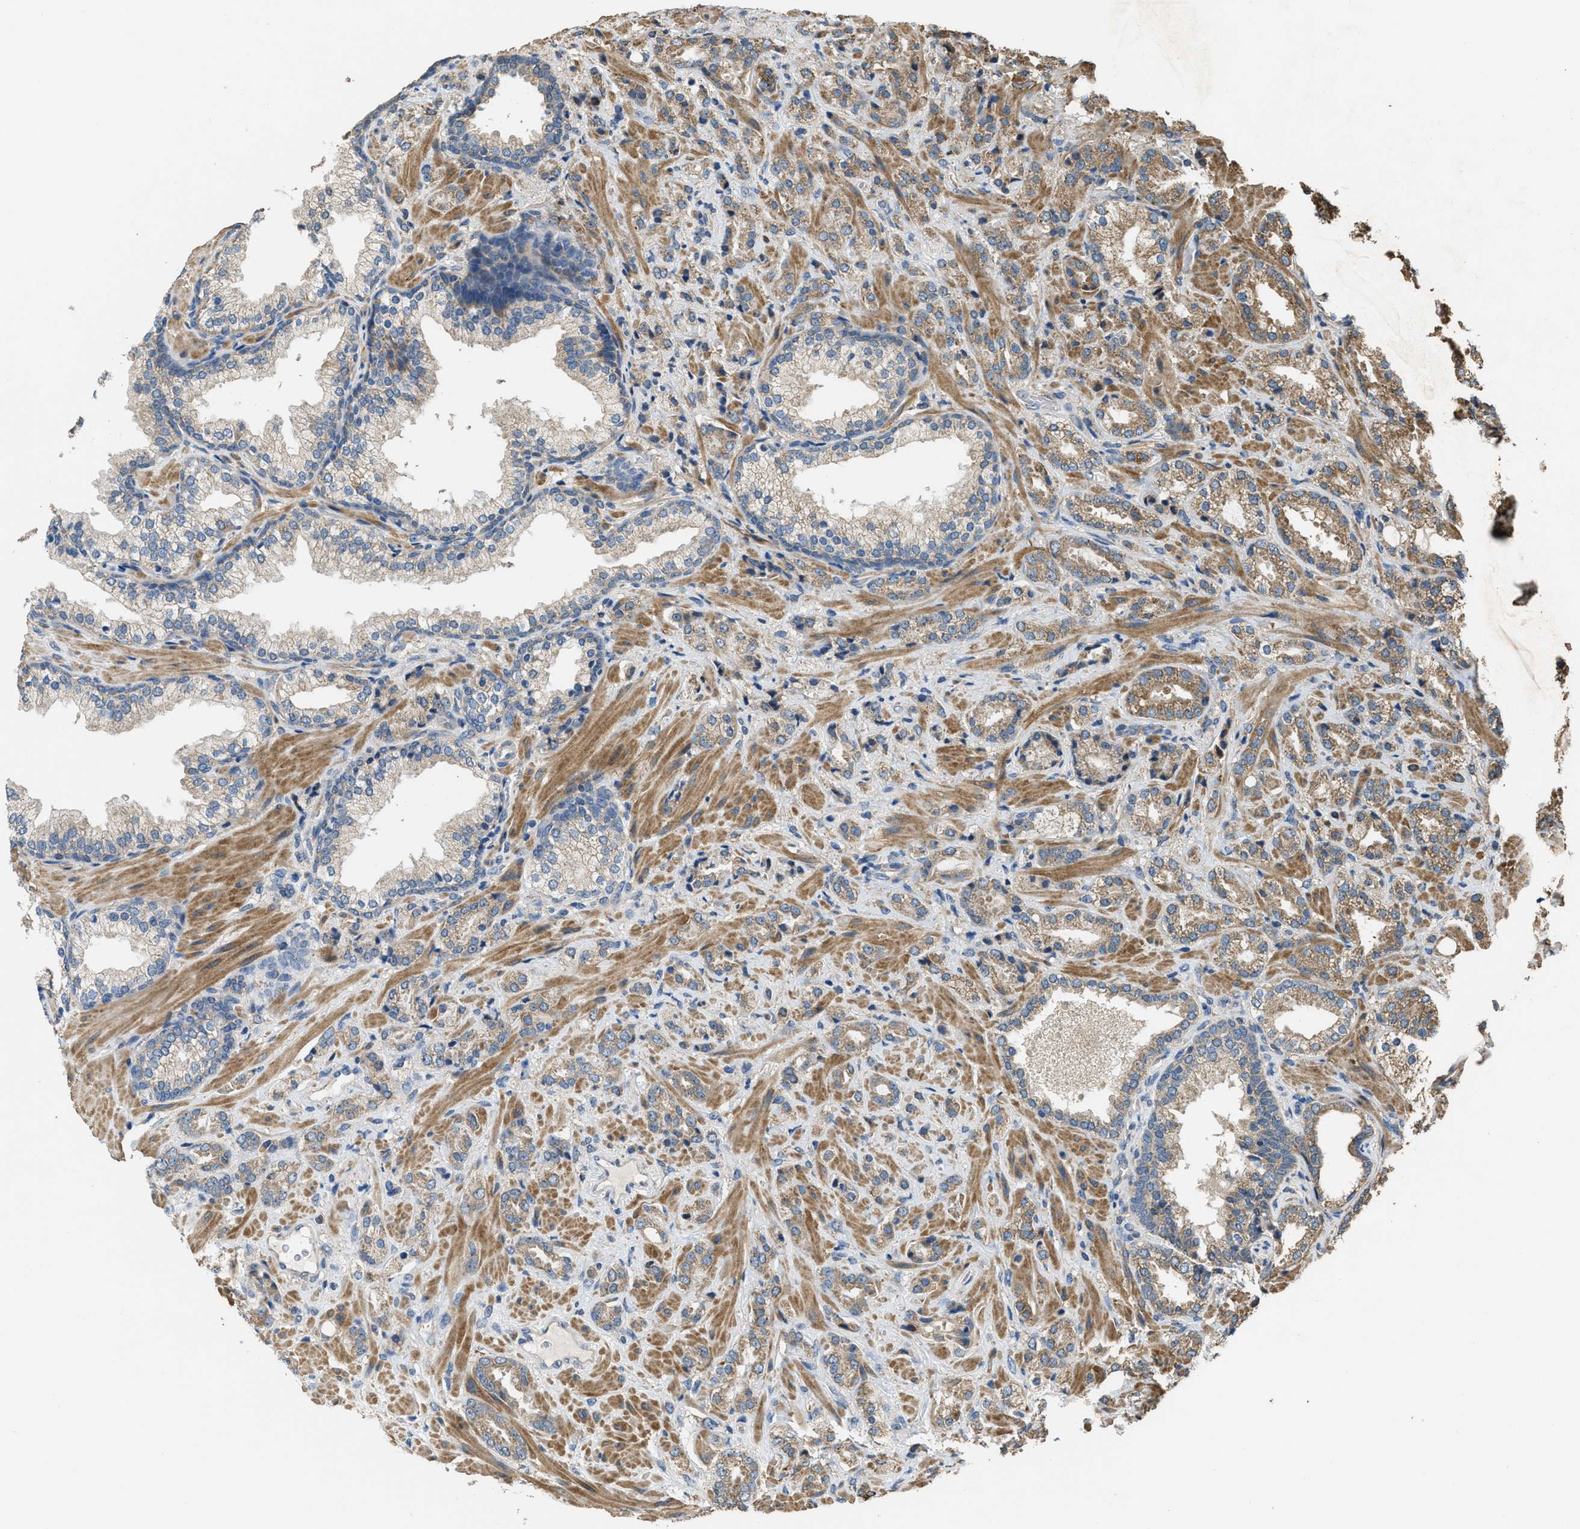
{"staining": {"intensity": "moderate", "quantity": ">75%", "location": "cytoplasmic/membranous"}, "tissue": "prostate cancer", "cell_type": "Tumor cells", "image_type": "cancer", "snomed": [{"axis": "morphology", "description": "Adenocarcinoma, High grade"}, {"axis": "topography", "description": "Prostate"}], "caption": "Moderate cytoplasmic/membranous positivity for a protein is present in about >75% of tumor cells of prostate high-grade adenocarcinoma using immunohistochemistry.", "gene": "THBS2", "patient": {"sex": "male", "age": 64}}